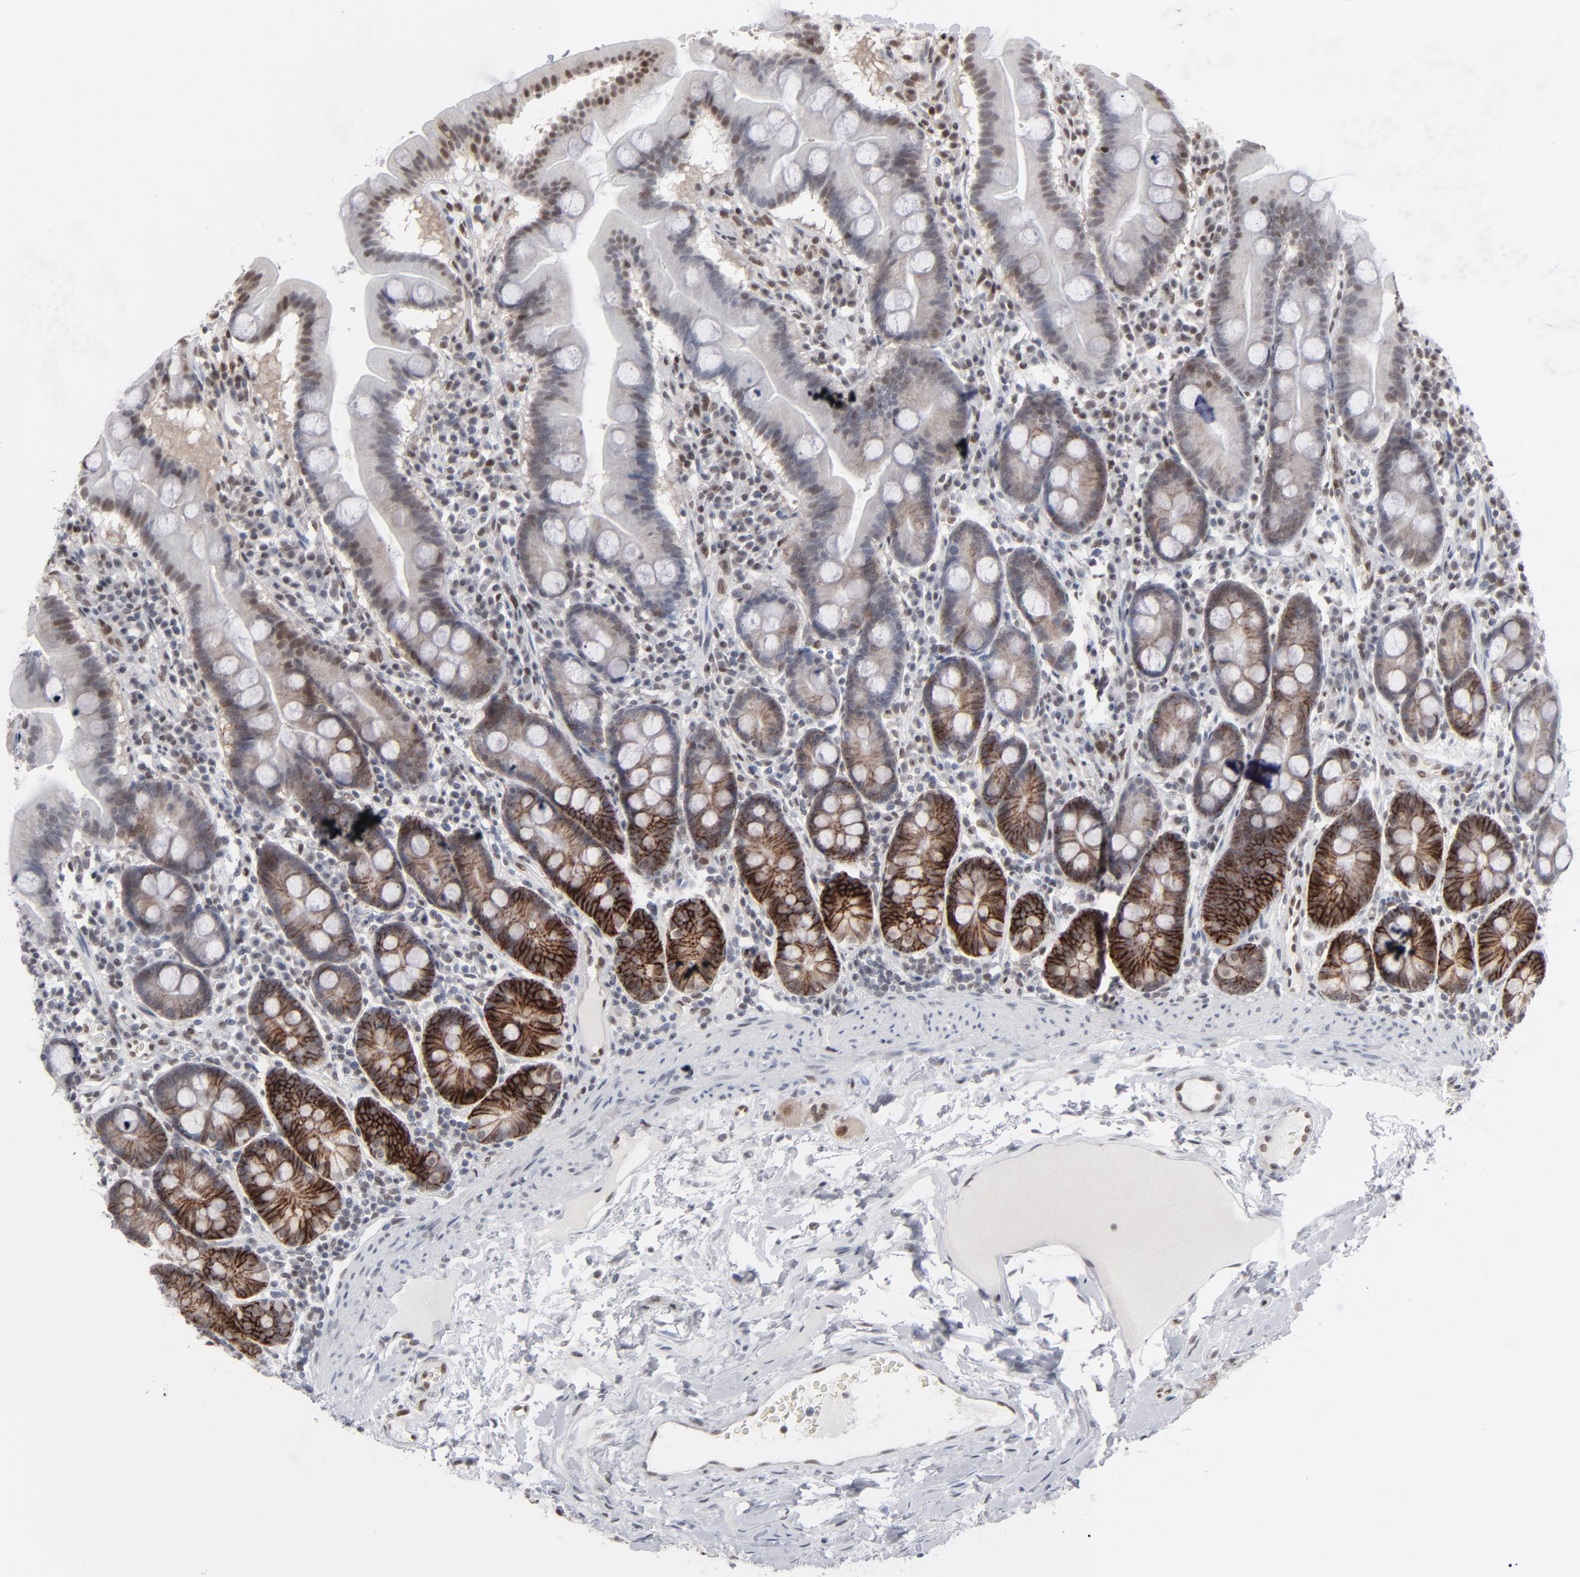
{"staining": {"intensity": "strong", "quantity": "<25%", "location": "cytoplasmic/membranous"}, "tissue": "duodenum", "cell_type": "Glandular cells", "image_type": "normal", "snomed": [{"axis": "morphology", "description": "Normal tissue, NOS"}, {"axis": "topography", "description": "Duodenum"}], "caption": "Immunohistochemical staining of unremarkable human duodenum demonstrates medium levels of strong cytoplasmic/membranous expression in approximately <25% of glandular cells. Nuclei are stained in blue.", "gene": "IRF9", "patient": {"sex": "male", "age": 50}}